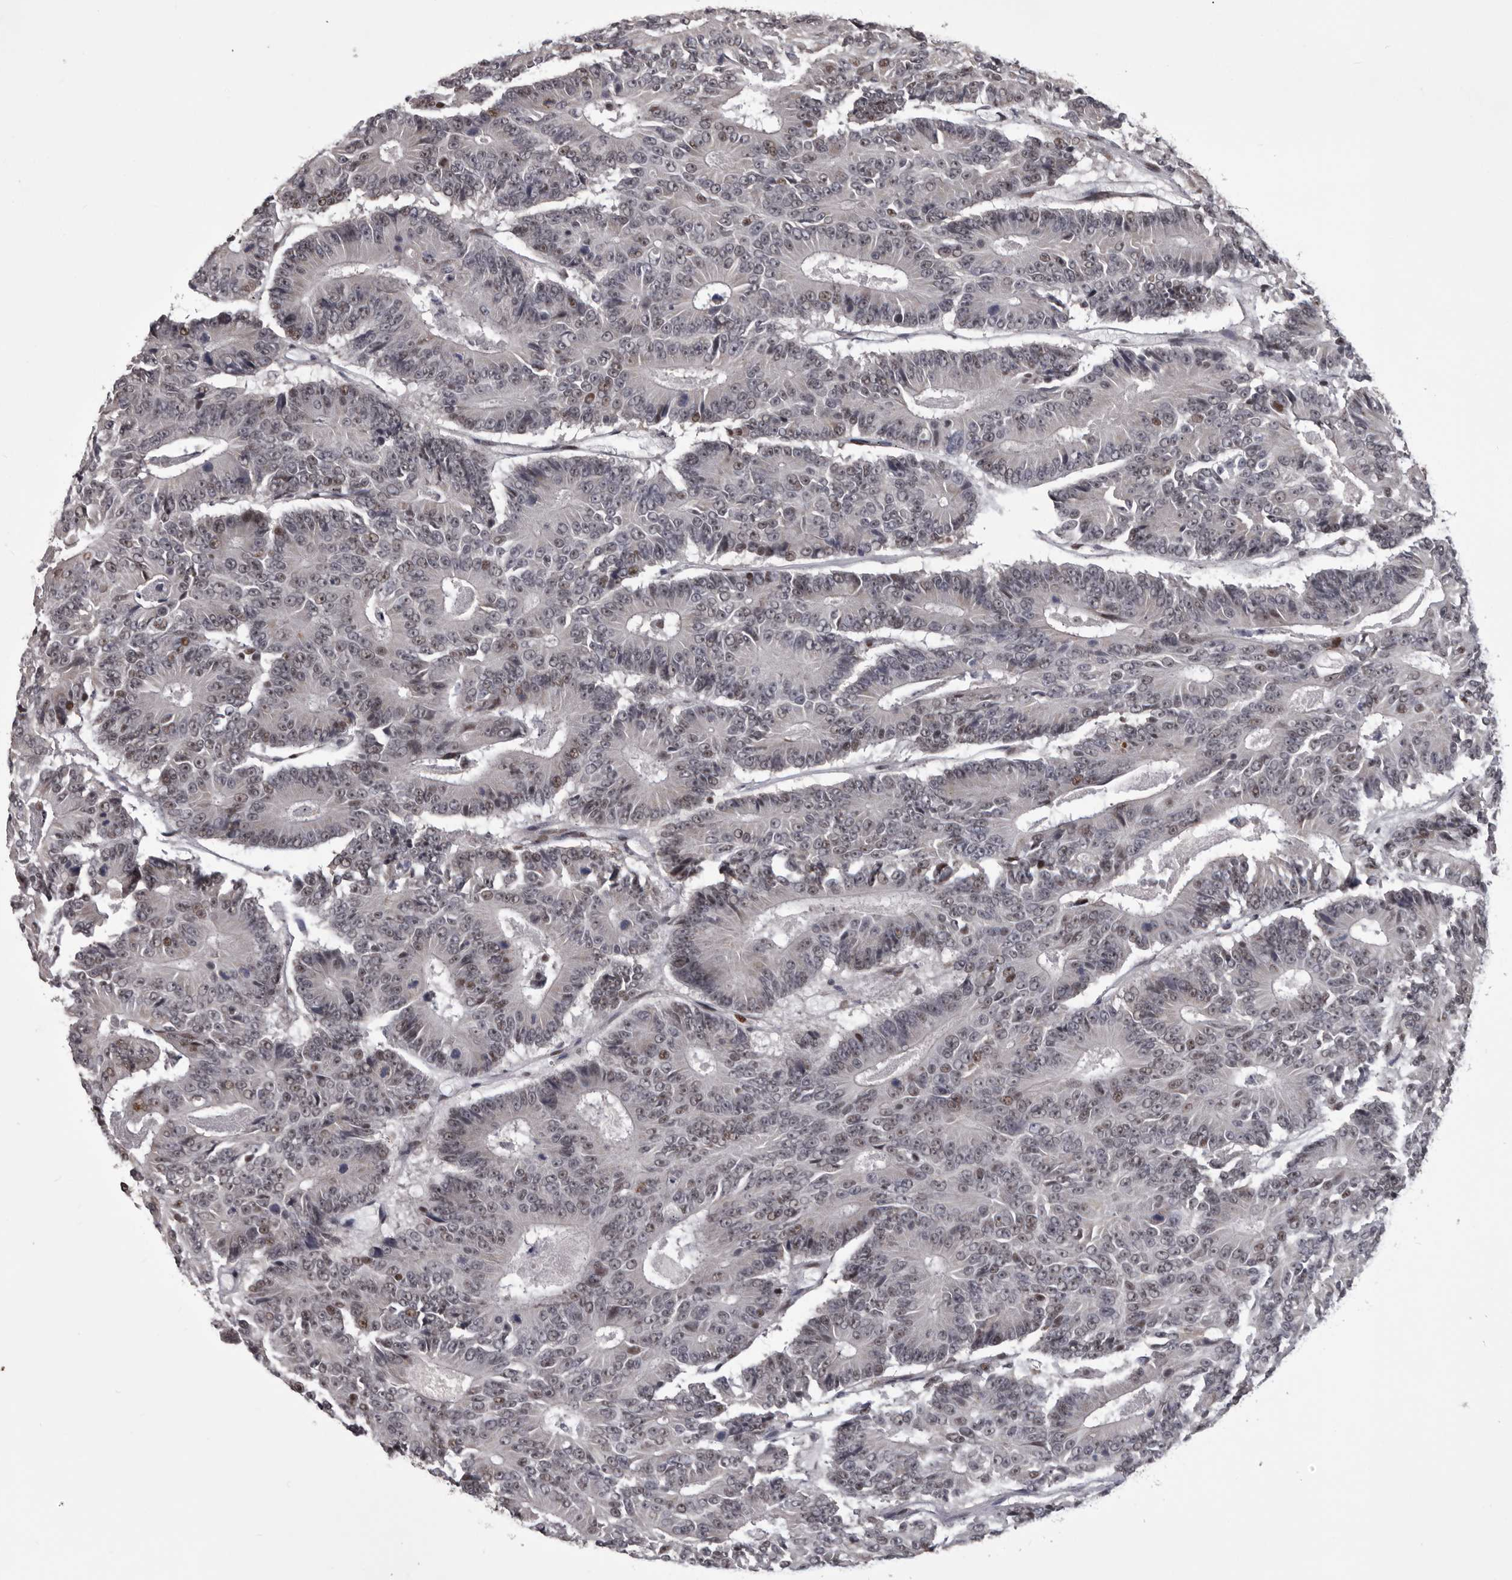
{"staining": {"intensity": "weak", "quantity": "<25%", "location": "nuclear"}, "tissue": "colorectal cancer", "cell_type": "Tumor cells", "image_type": "cancer", "snomed": [{"axis": "morphology", "description": "Adenocarcinoma, NOS"}, {"axis": "topography", "description": "Colon"}], "caption": "An immunohistochemistry image of colorectal cancer (adenocarcinoma) is shown. There is no staining in tumor cells of colorectal cancer (adenocarcinoma).", "gene": "NUMA1", "patient": {"sex": "male", "age": 83}}